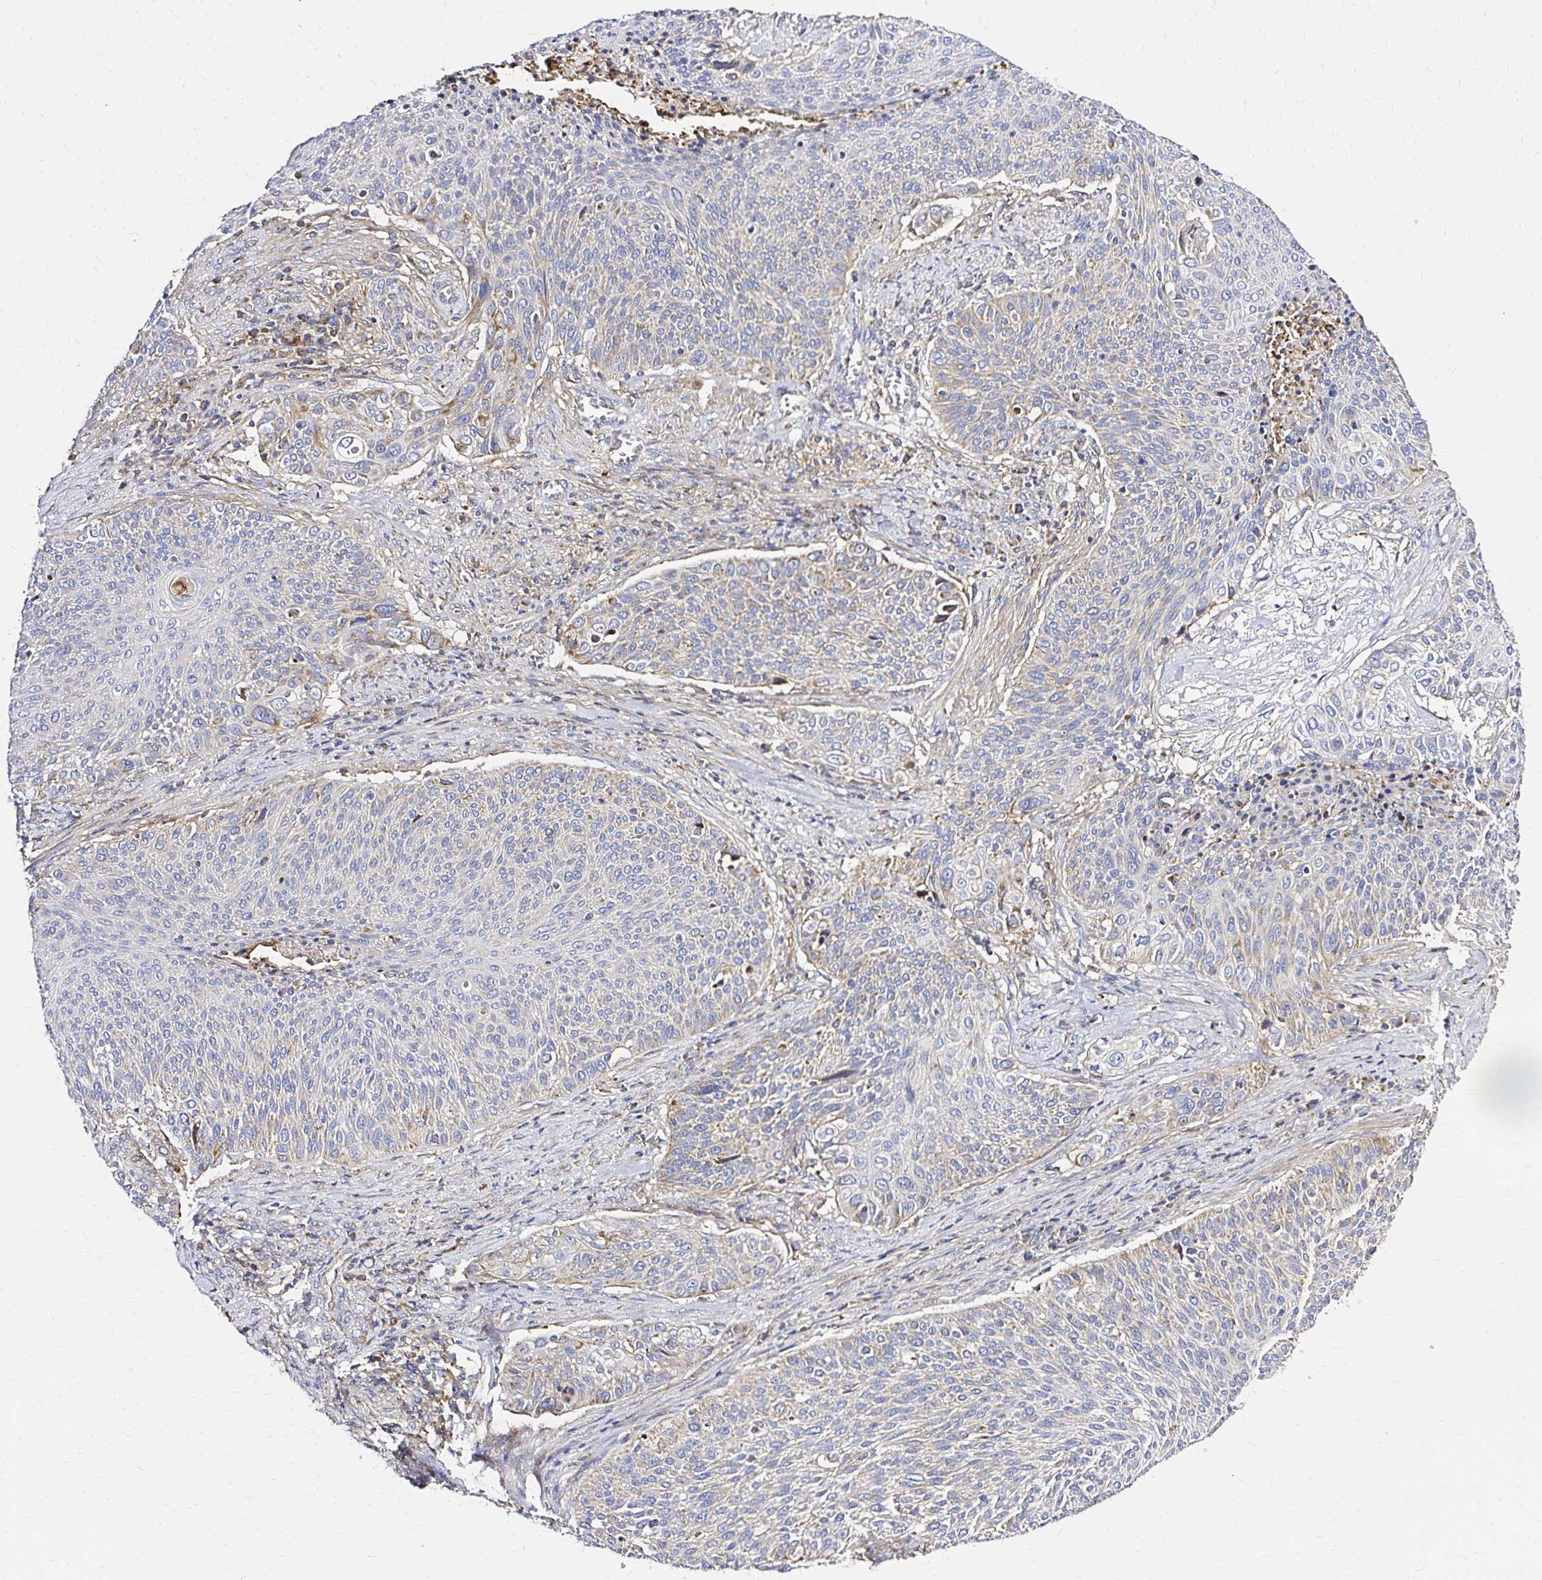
{"staining": {"intensity": "weak", "quantity": "<25%", "location": "cytoplasmic/membranous"}, "tissue": "cervical cancer", "cell_type": "Tumor cells", "image_type": "cancer", "snomed": [{"axis": "morphology", "description": "Squamous cell carcinoma, NOS"}, {"axis": "topography", "description": "Cervix"}], "caption": "Image shows no protein staining in tumor cells of cervical cancer (squamous cell carcinoma) tissue.", "gene": "MRPL13", "patient": {"sex": "female", "age": 31}}